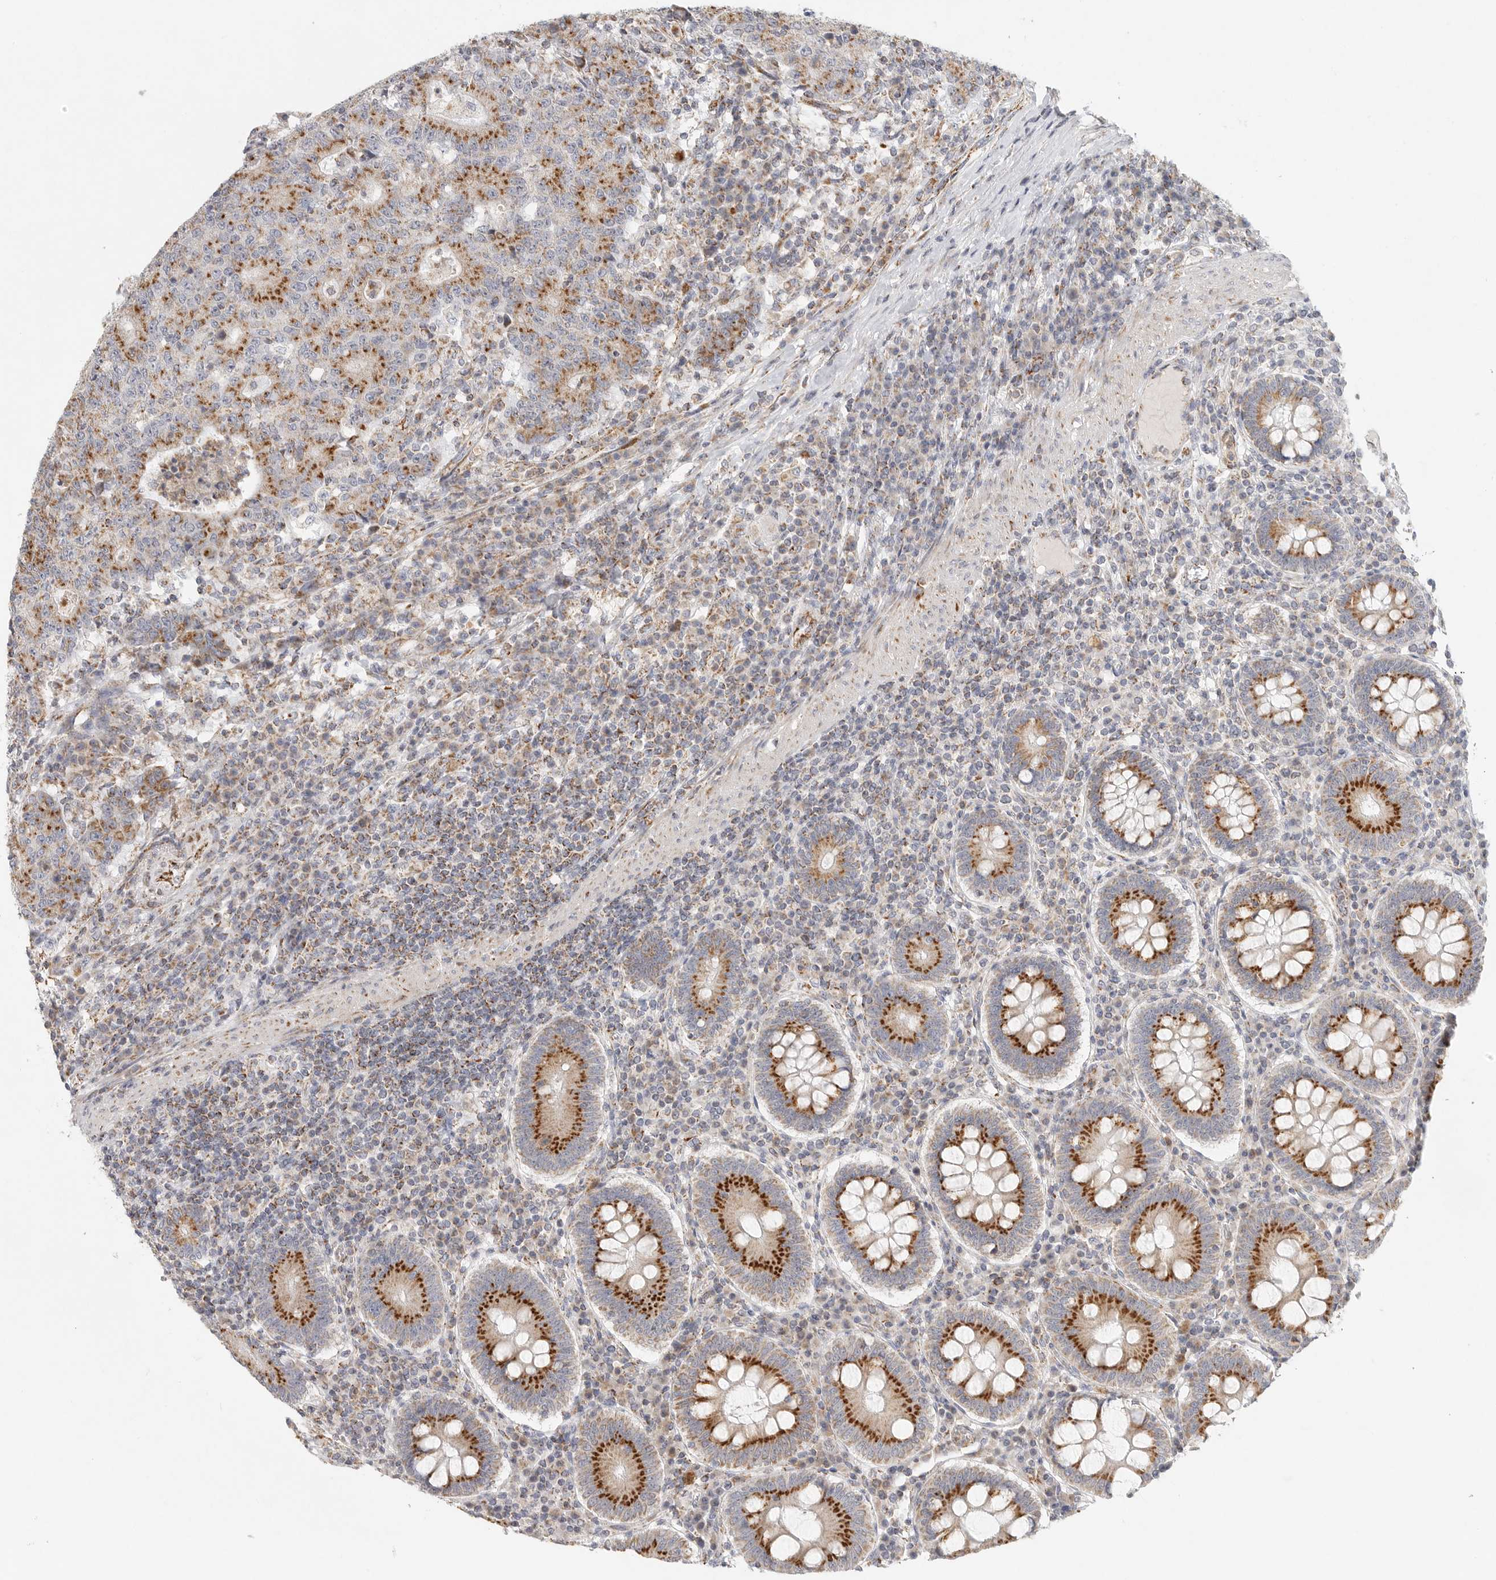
{"staining": {"intensity": "moderate", "quantity": ">75%", "location": "cytoplasmic/membranous"}, "tissue": "colorectal cancer", "cell_type": "Tumor cells", "image_type": "cancer", "snomed": [{"axis": "morphology", "description": "Adenocarcinoma, NOS"}, {"axis": "topography", "description": "Colon"}], "caption": "A micrograph showing moderate cytoplasmic/membranous expression in approximately >75% of tumor cells in colorectal adenocarcinoma, as visualized by brown immunohistochemical staining.", "gene": "SLC25A26", "patient": {"sex": "female", "age": 75}}